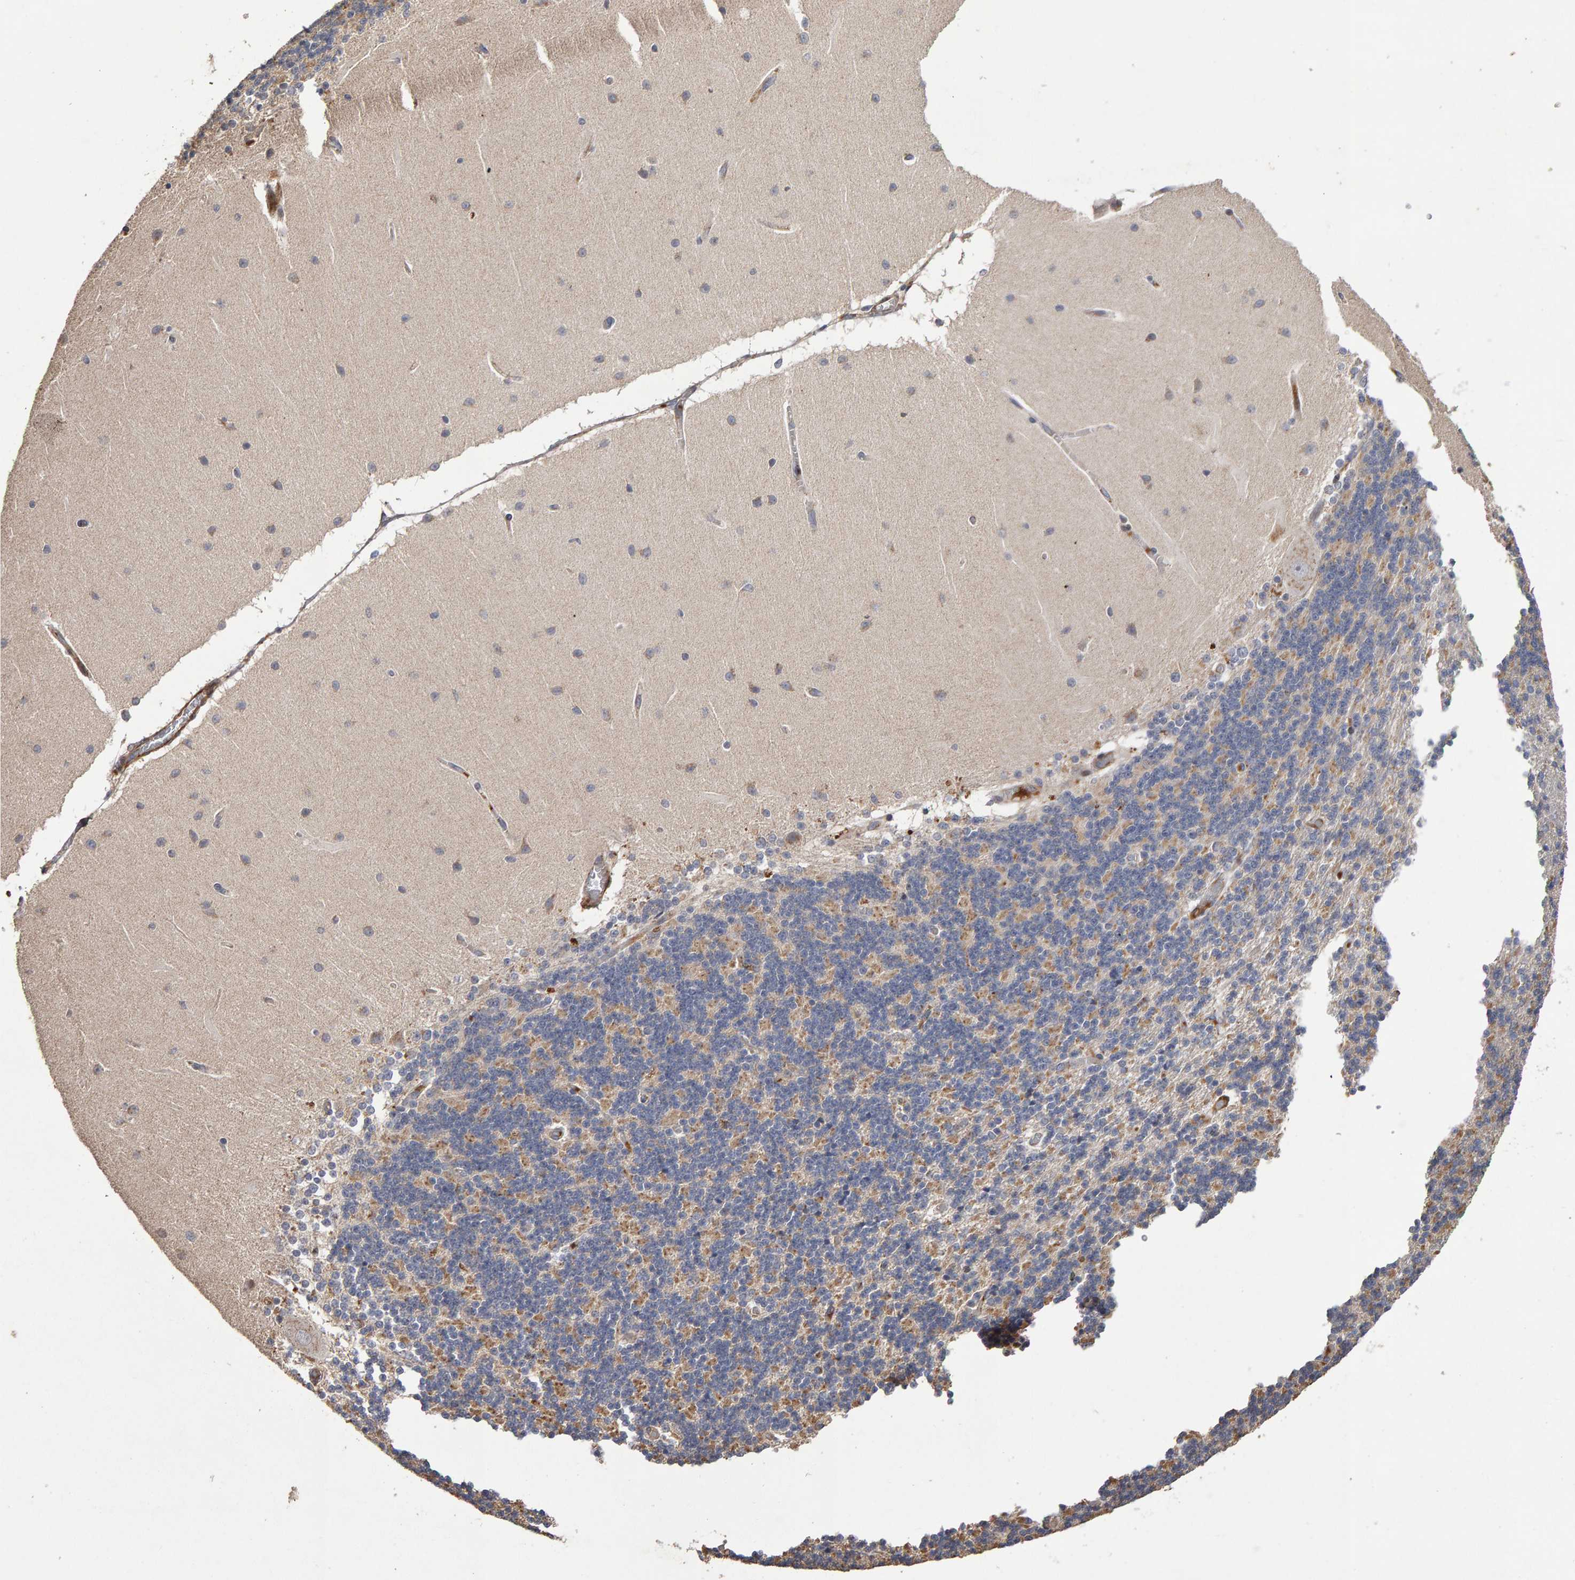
{"staining": {"intensity": "weak", "quantity": "<25%", "location": "cytoplasmic/membranous"}, "tissue": "cerebellum", "cell_type": "Cells in granular layer", "image_type": "normal", "snomed": [{"axis": "morphology", "description": "Normal tissue, NOS"}, {"axis": "topography", "description": "Cerebellum"}], "caption": "DAB immunohistochemical staining of benign cerebellum exhibits no significant staining in cells in granular layer.", "gene": "CANT1", "patient": {"sex": "female", "age": 54}}